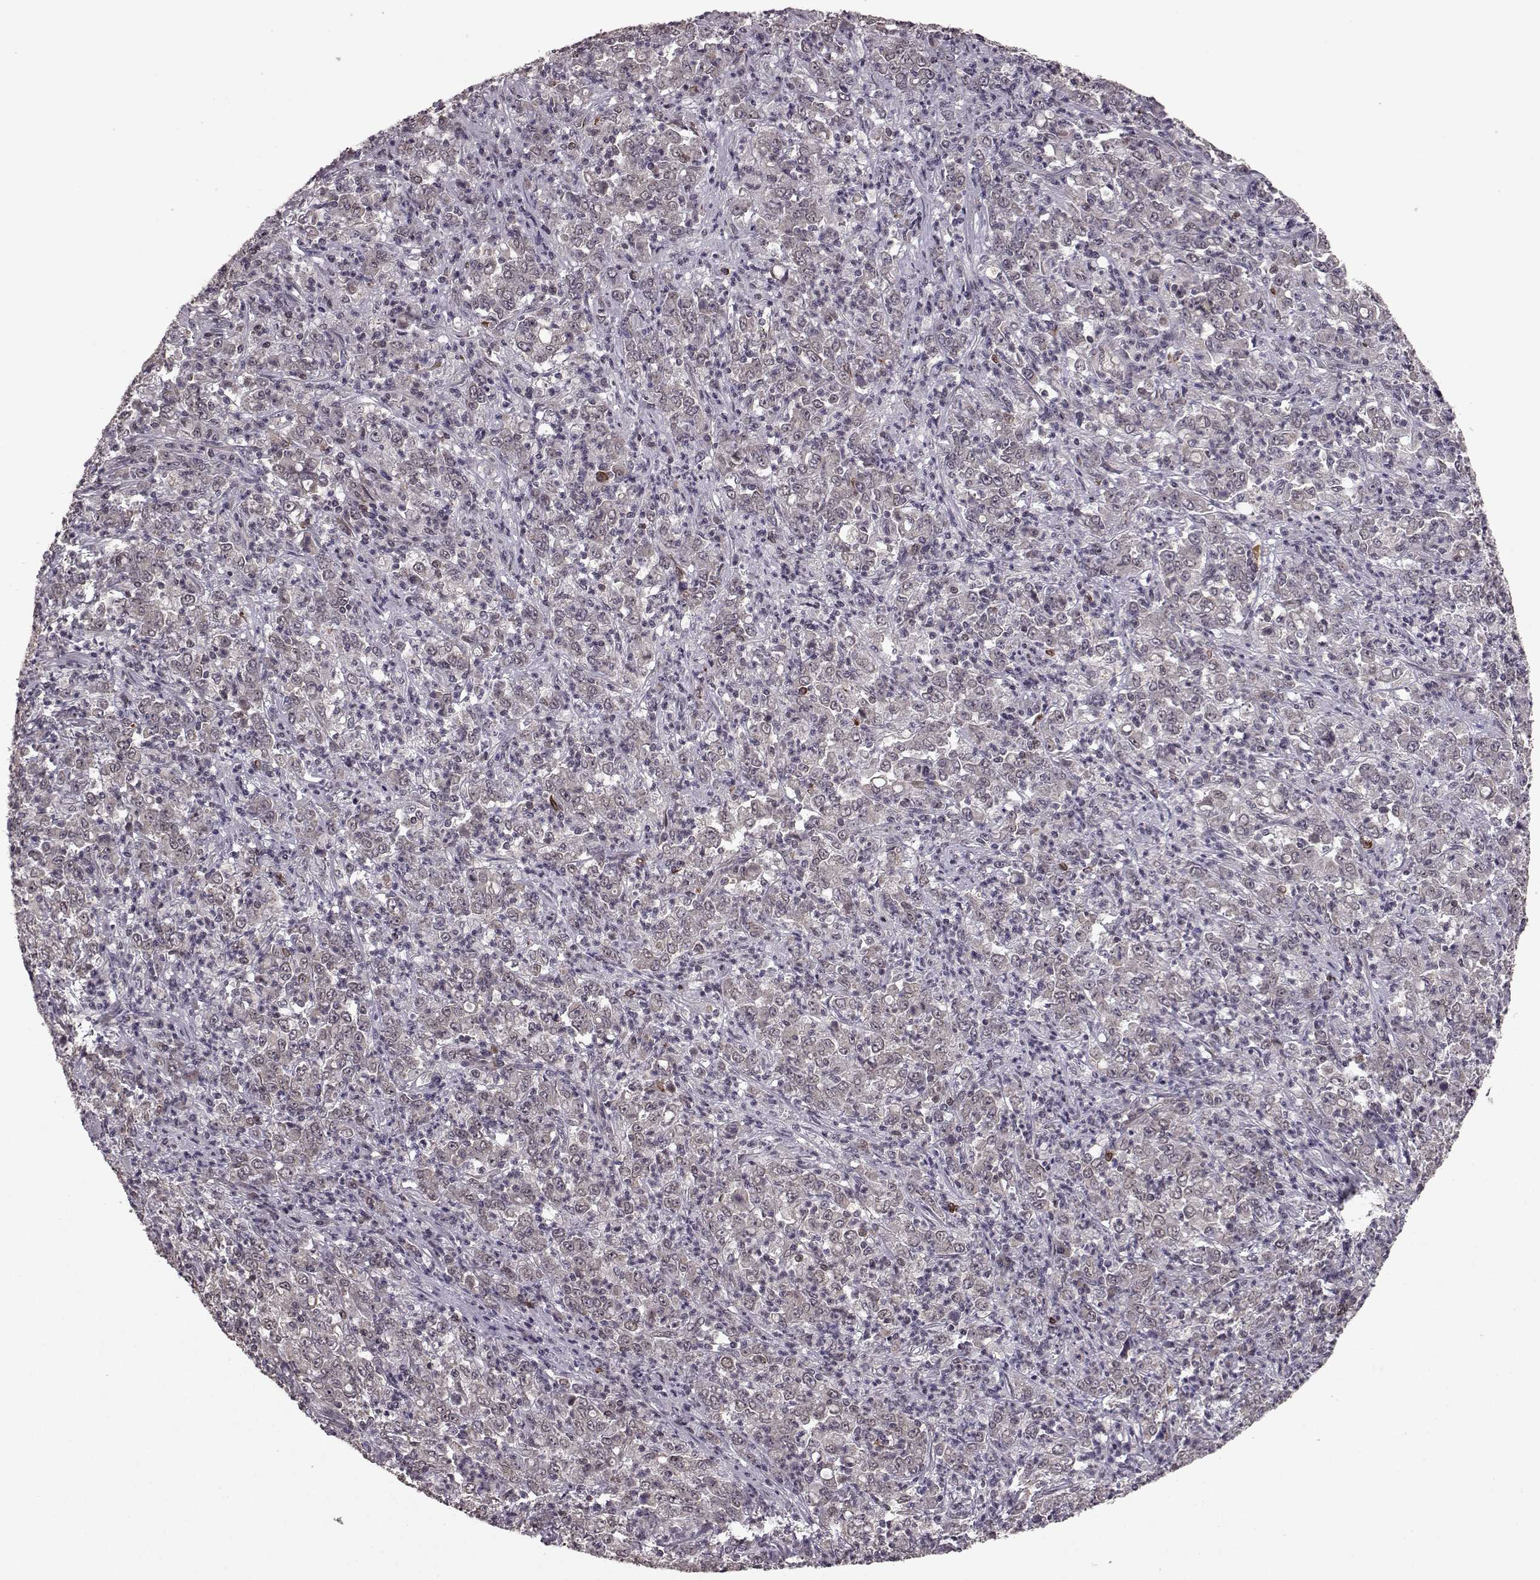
{"staining": {"intensity": "negative", "quantity": "none", "location": "none"}, "tissue": "stomach cancer", "cell_type": "Tumor cells", "image_type": "cancer", "snomed": [{"axis": "morphology", "description": "Adenocarcinoma, NOS"}, {"axis": "topography", "description": "Stomach, lower"}], "caption": "This is a histopathology image of immunohistochemistry (IHC) staining of stomach cancer, which shows no positivity in tumor cells.", "gene": "ELOVL5", "patient": {"sex": "female", "age": 71}}